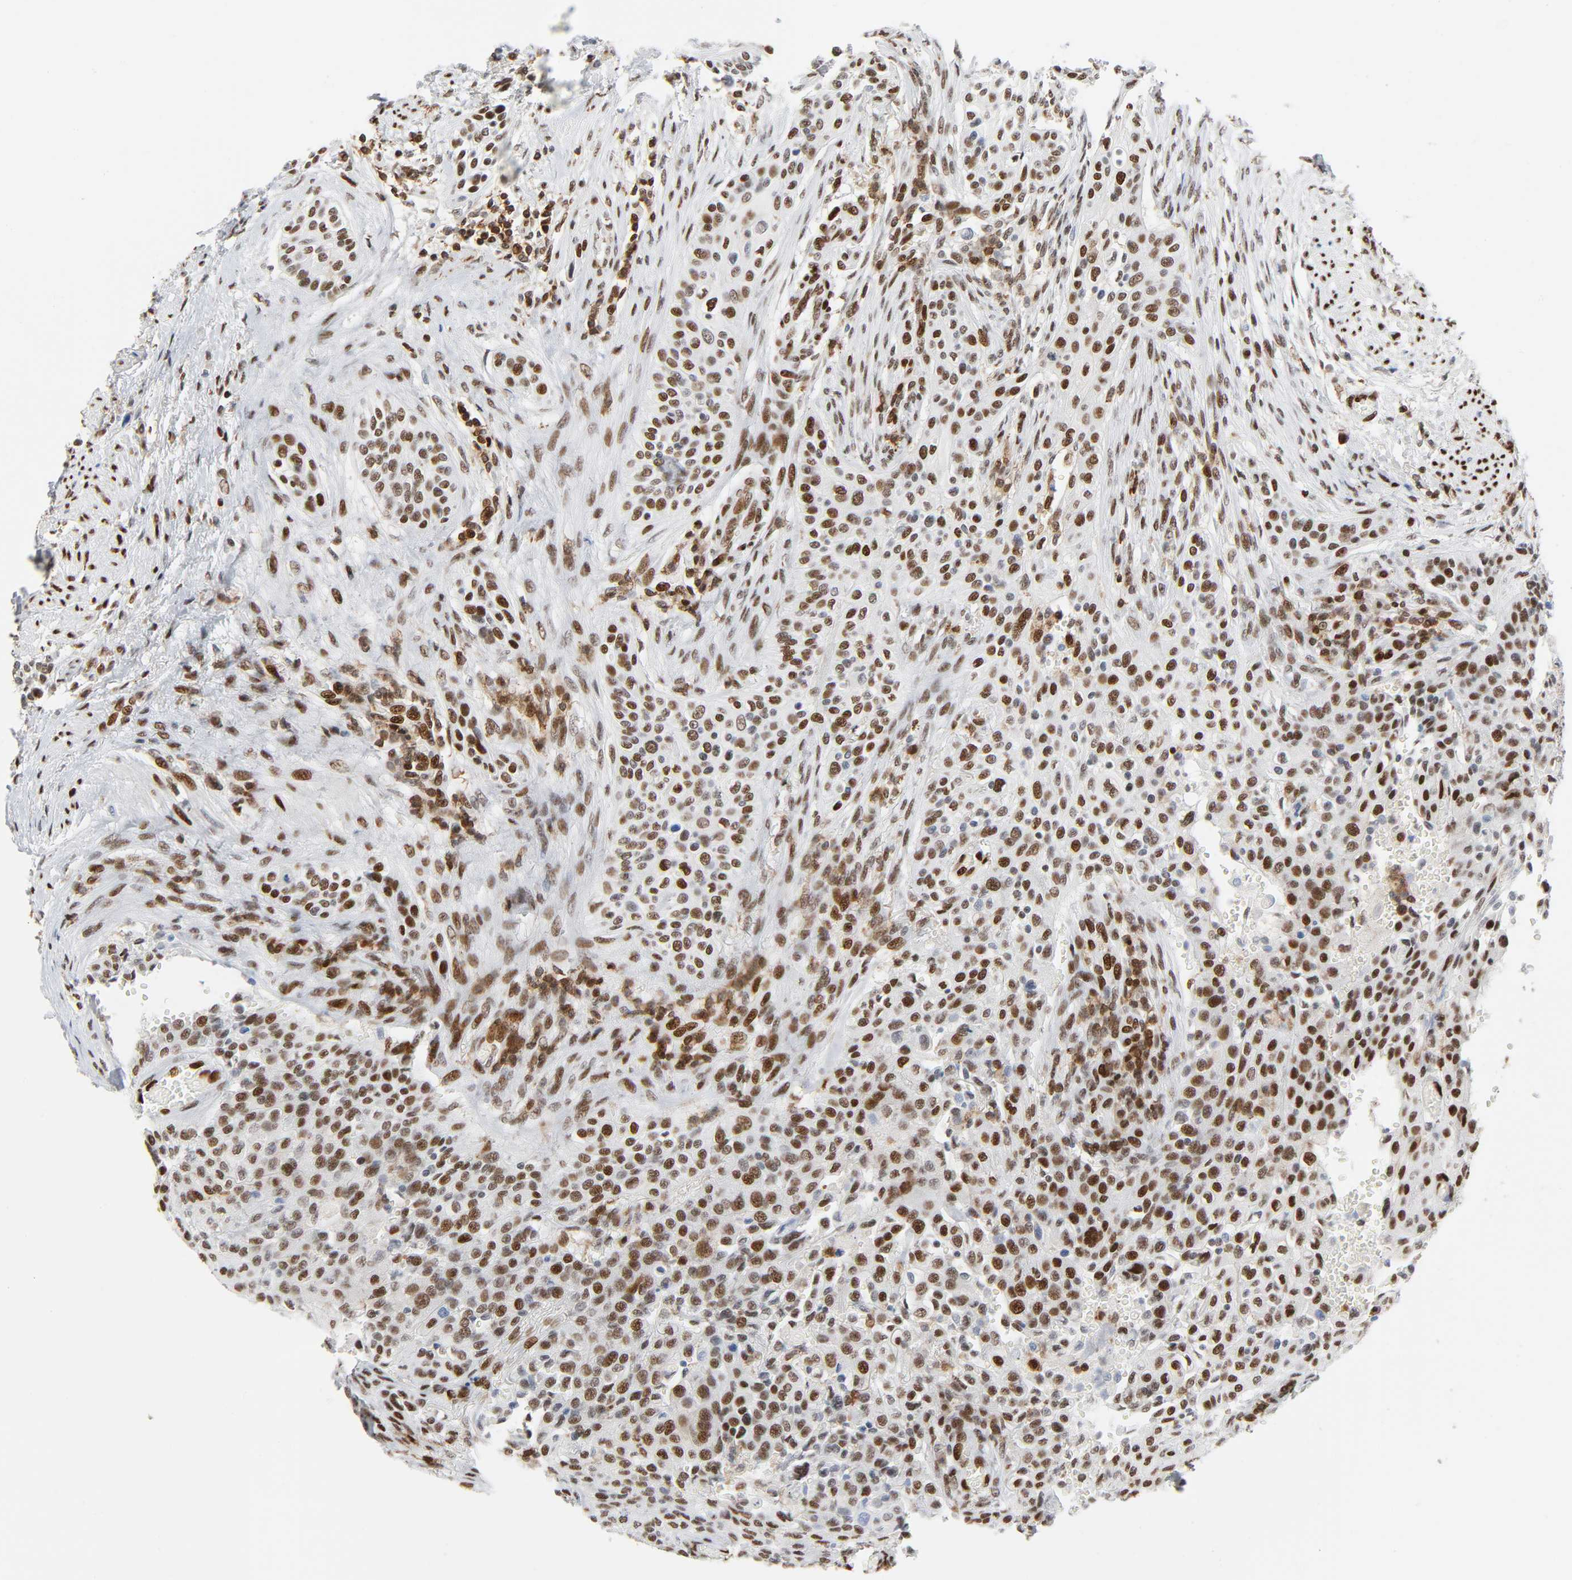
{"staining": {"intensity": "moderate", "quantity": ">75%", "location": "nuclear"}, "tissue": "urothelial cancer", "cell_type": "Tumor cells", "image_type": "cancer", "snomed": [{"axis": "morphology", "description": "Urothelial carcinoma, High grade"}, {"axis": "topography", "description": "Urinary bladder"}], "caption": "IHC (DAB) staining of human urothelial cancer reveals moderate nuclear protein expression in approximately >75% of tumor cells.", "gene": "WAS", "patient": {"sex": "male", "age": 74}}